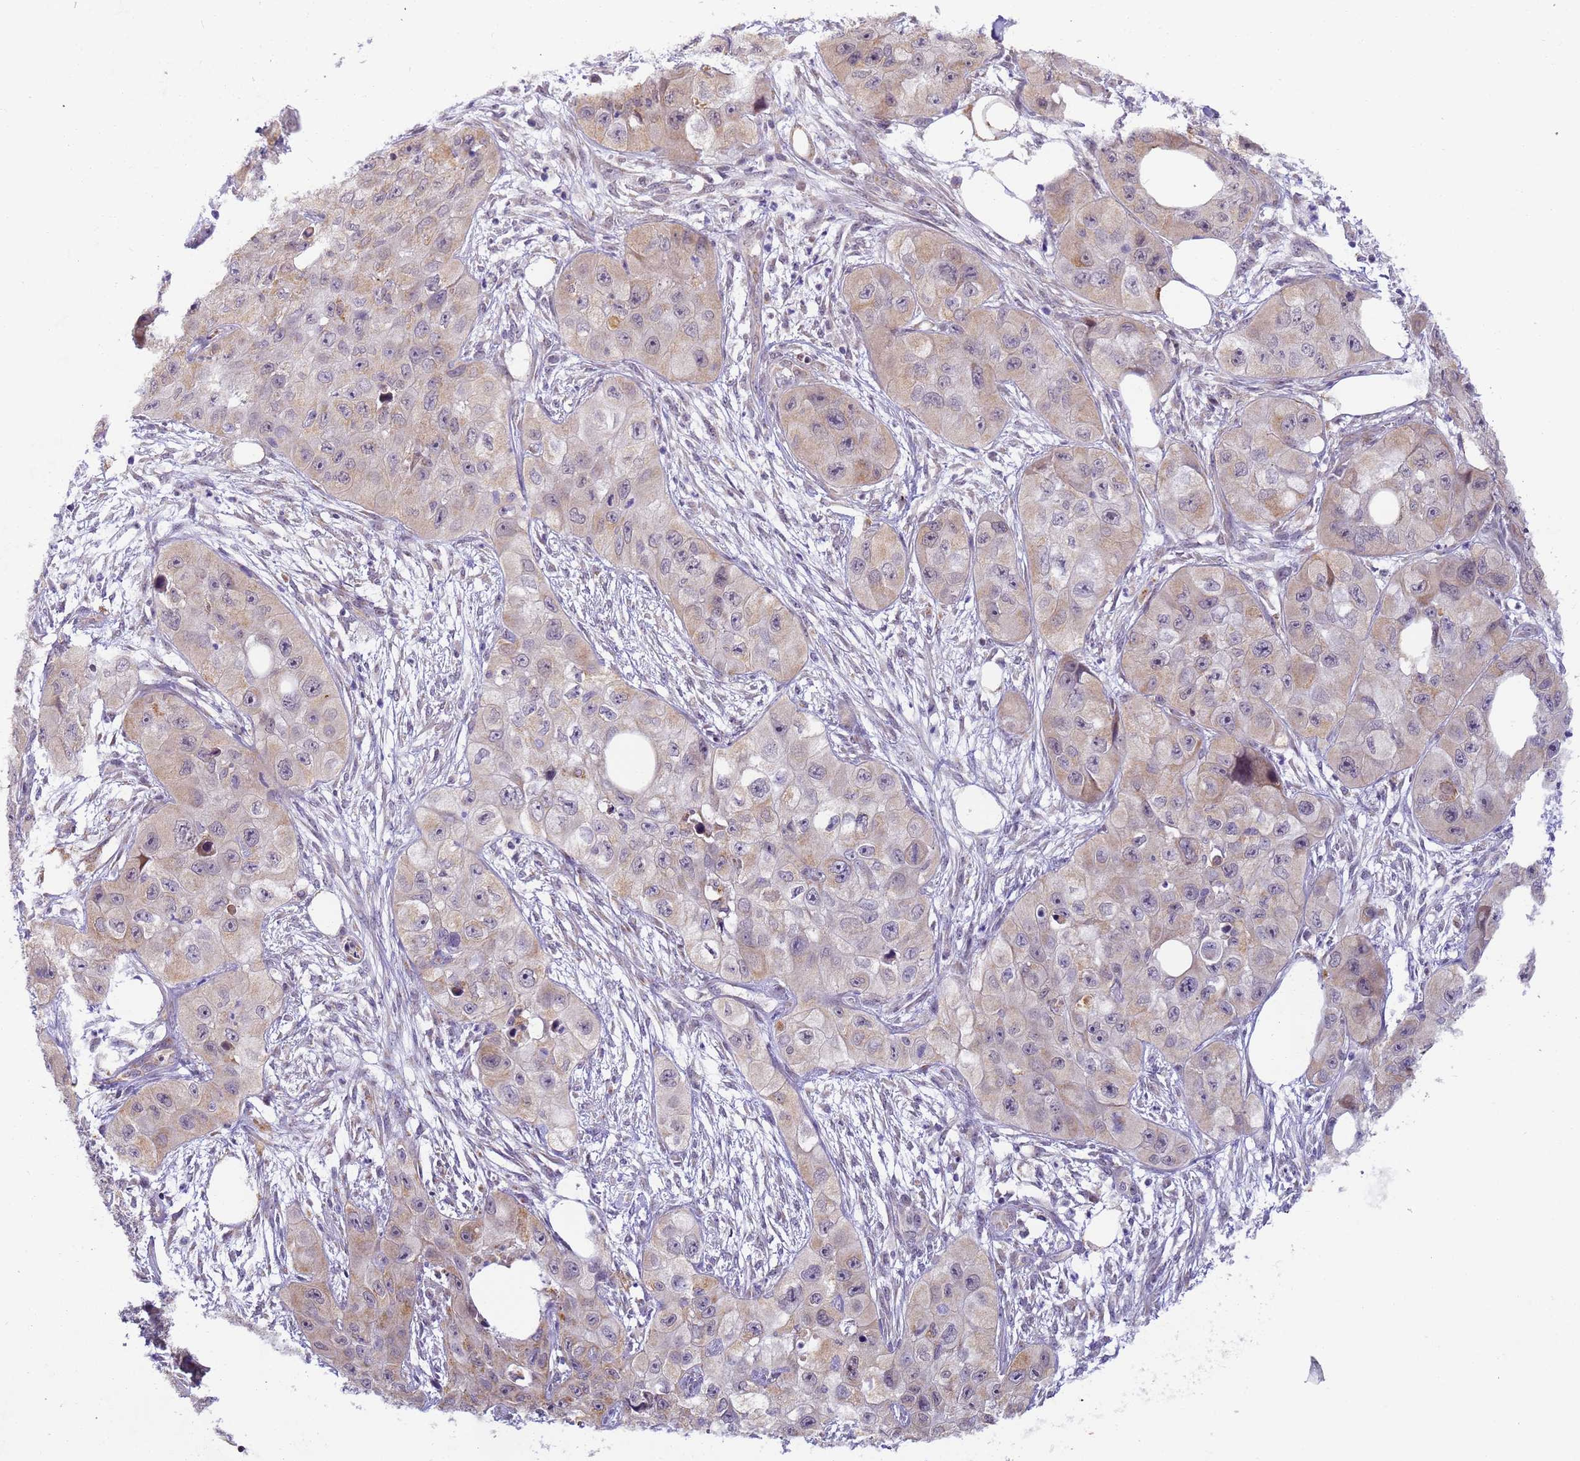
{"staining": {"intensity": "weak", "quantity": "<25%", "location": "cytoplasmic/membranous"}, "tissue": "skin cancer", "cell_type": "Tumor cells", "image_type": "cancer", "snomed": [{"axis": "morphology", "description": "Squamous cell carcinoma, NOS"}, {"axis": "topography", "description": "Skin"}, {"axis": "topography", "description": "Subcutis"}], "caption": "Immunohistochemical staining of skin cancer (squamous cell carcinoma) reveals no significant expression in tumor cells. The staining is performed using DAB (3,3'-diaminobenzidine) brown chromogen with nuclei counter-stained in using hematoxylin.", "gene": "RAPGEF3", "patient": {"sex": "male", "age": 73}}